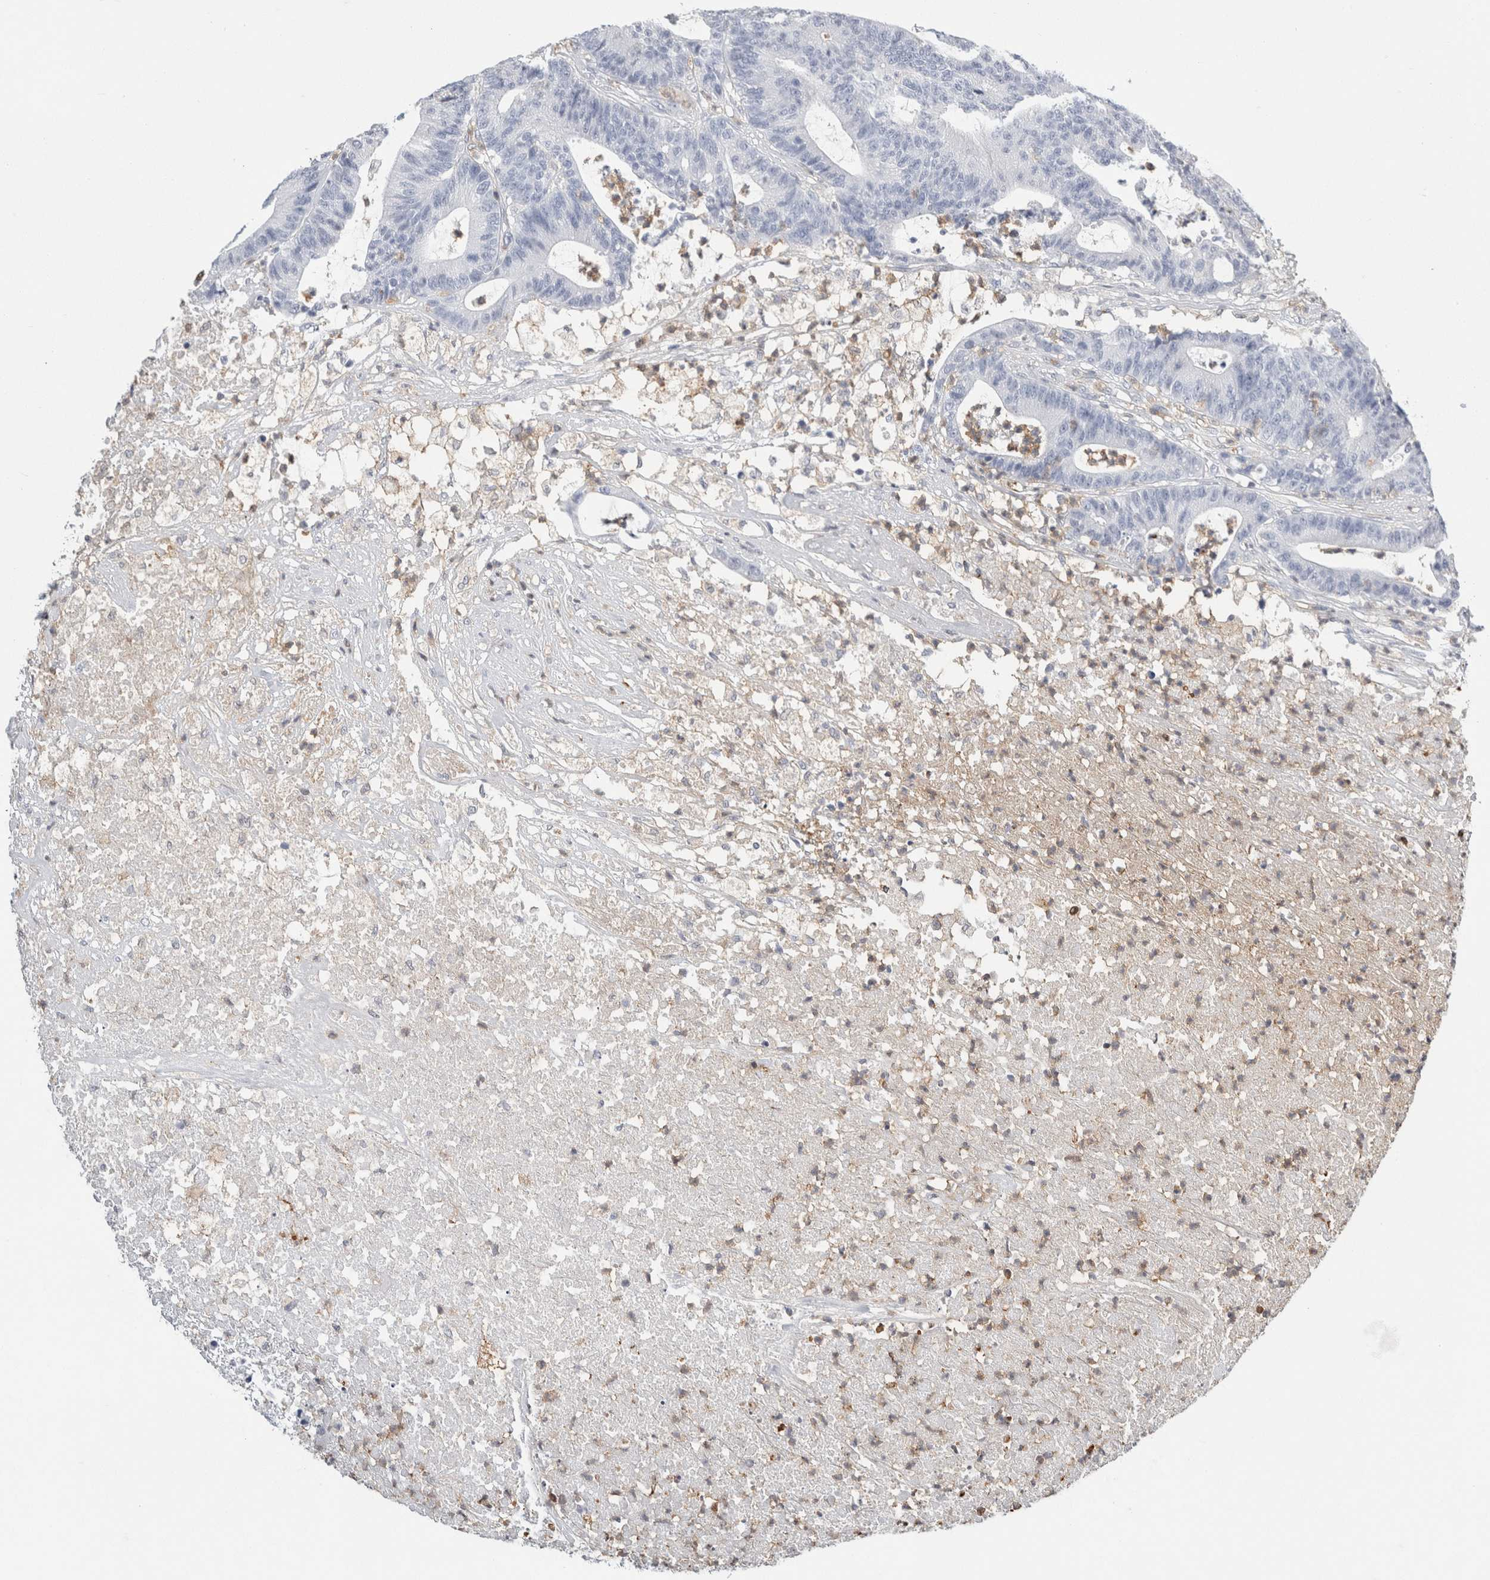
{"staining": {"intensity": "negative", "quantity": "none", "location": "none"}, "tissue": "colorectal cancer", "cell_type": "Tumor cells", "image_type": "cancer", "snomed": [{"axis": "morphology", "description": "Adenocarcinoma, NOS"}, {"axis": "topography", "description": "Colon"}], "caption": "There is no significant staining in tumor cells of adenocarcinoma (colorectal).", "gene": "P2RY2", "patient": {"sex": "female", "age": 84}}